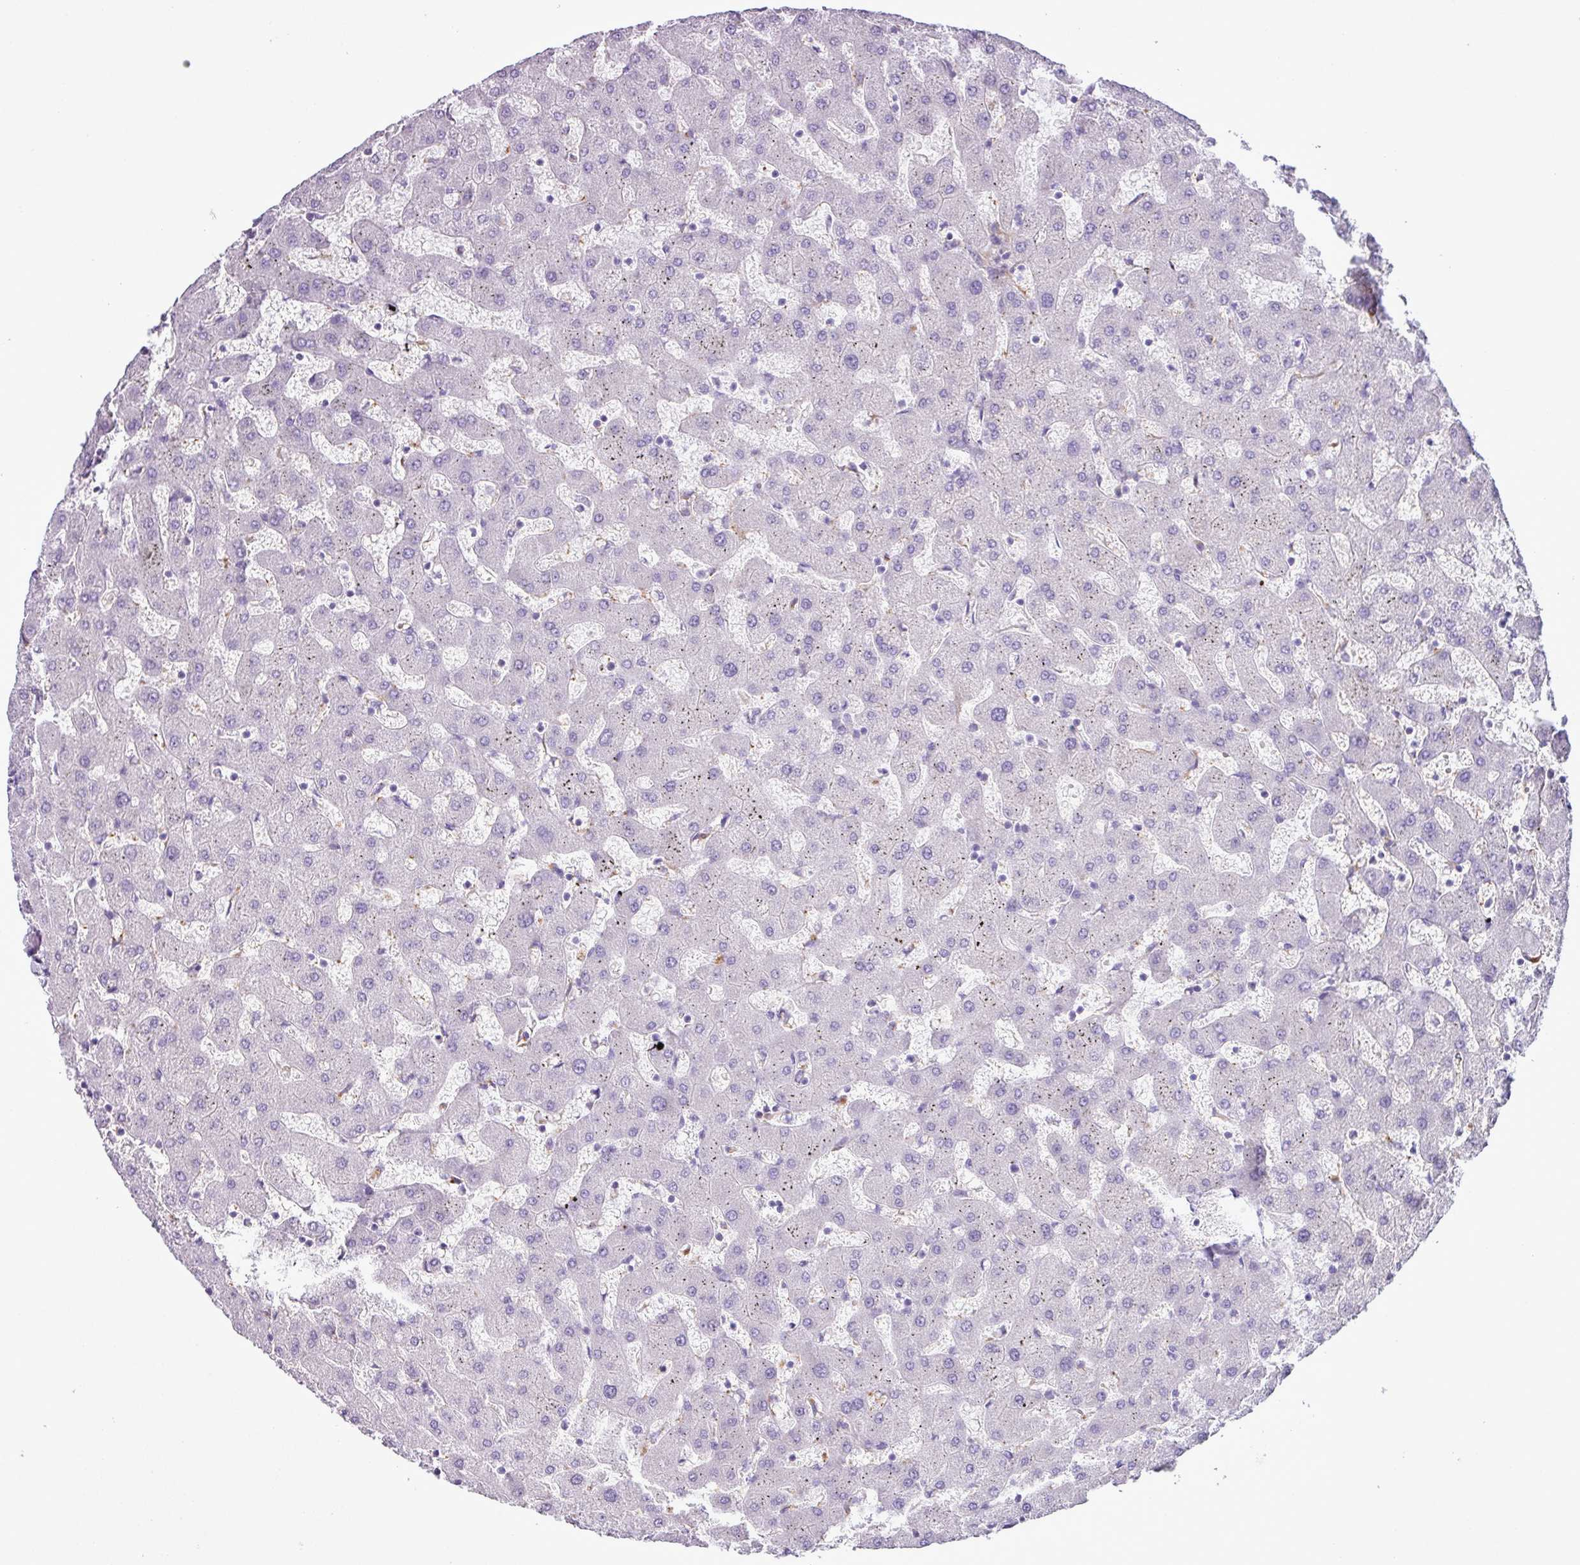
{"staining": {"intensity": "negative", "quantity": "none", "location": "none"}, "tissue": "liver", "cell_type": "Cholangiocytes", "image_type": "normal", "snomed": [{"axis": "morphology", "description": "Normal tissue, NOS"}, {"axis": "topography", "description": "Liver"}], "caption": "Benign liver was stained to show a protein in brown. There is no significant expression in cholangiocytes. Nuclei are stained in blue.", "gene": "TMEM200C", "patient": {"sex": "female", "age": 63}}